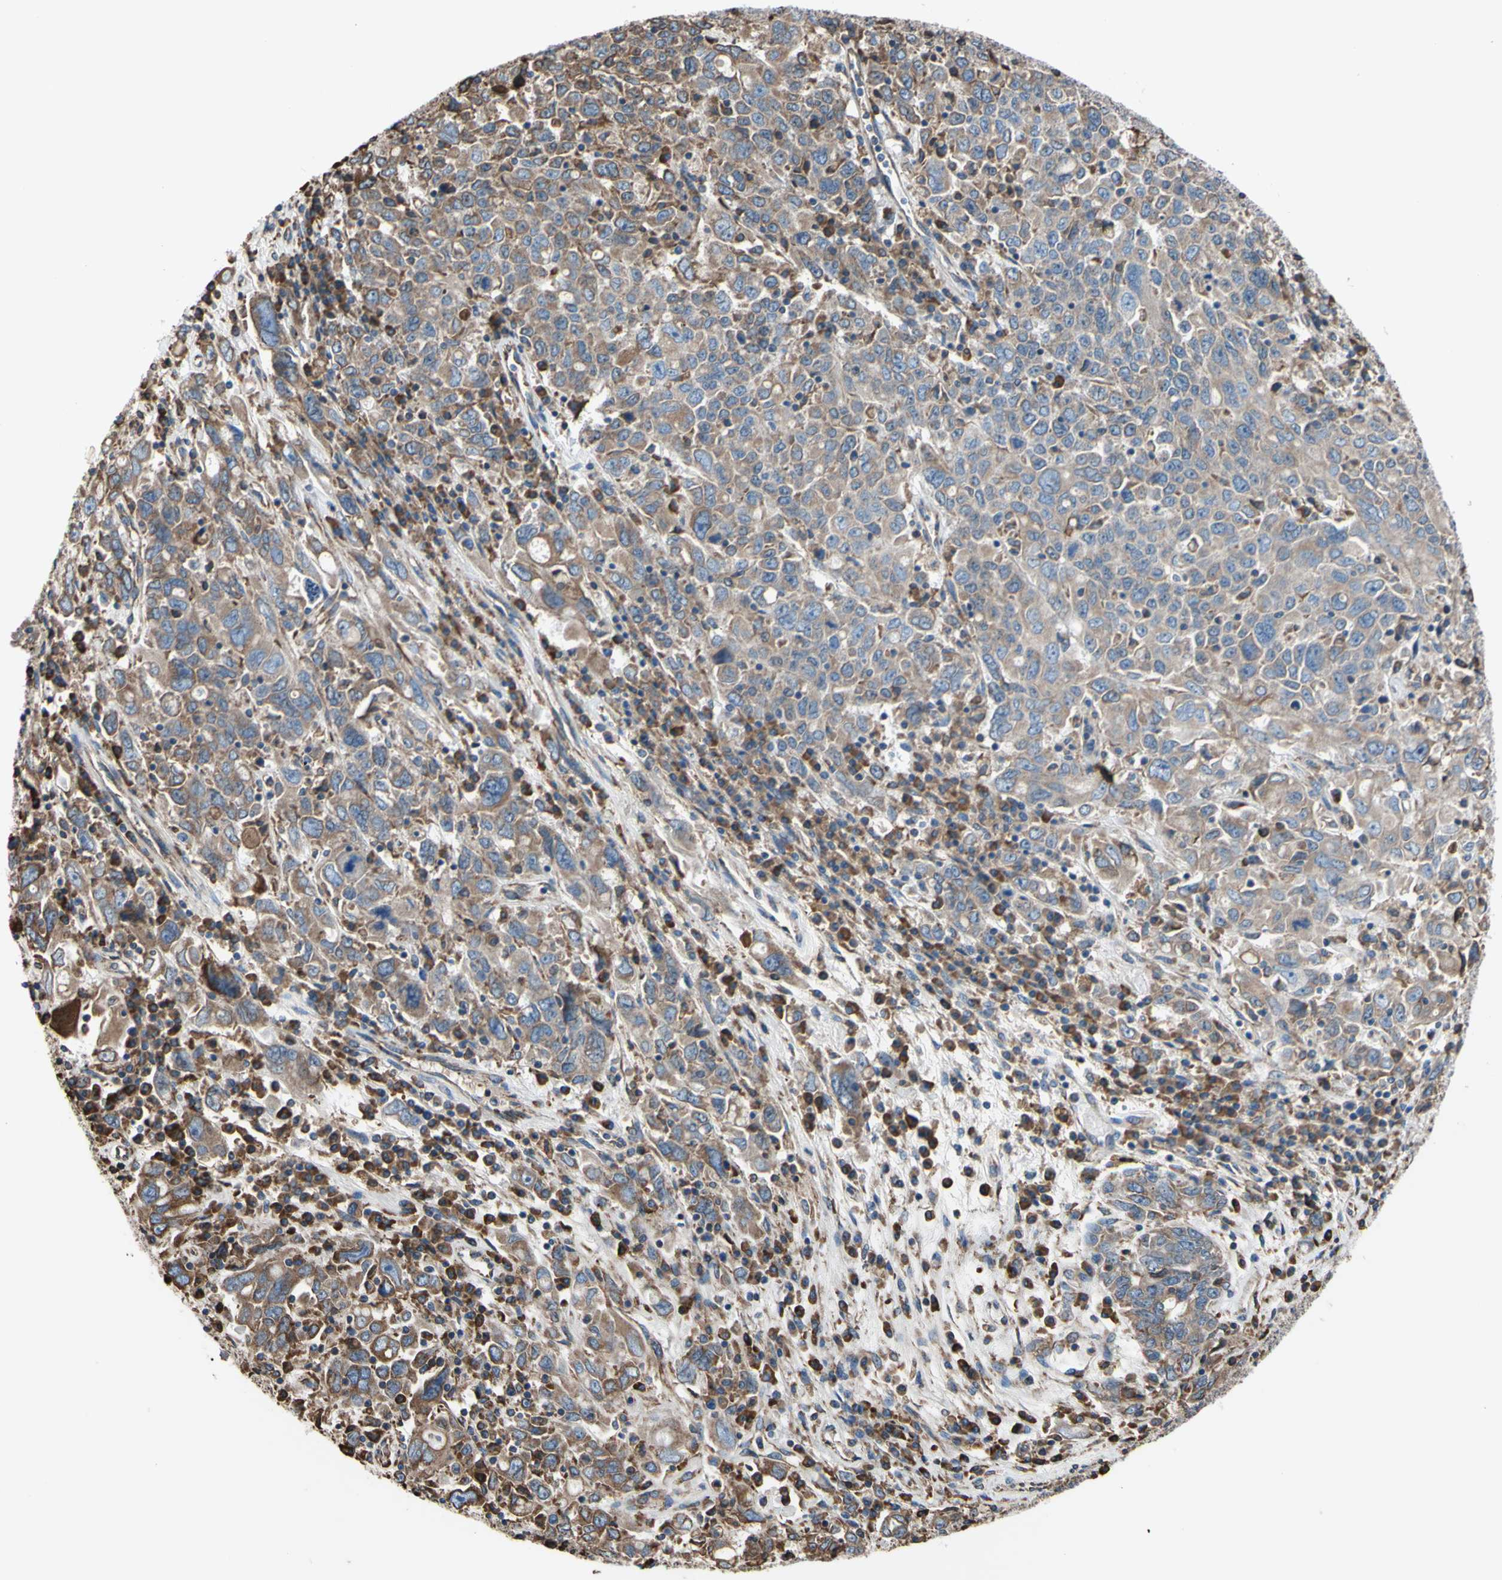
{"staining": {"intensity": "moderate", "quantity": ">75%", "location": "cytoplasmic/membranous"}, "tissue": "ovarian cancer", "cell_type": "Tumor cells", "image_type": "cancer", "snomed": [{"axis": "morphology", "description": "Carcinoma, endometroid"}, {"axis": "topography", "description": "Ovary"}], "caption": "Human ovarian endometroid carcinoma stained with a protein marker reveals moderate staining in tumor cells.", "gene": "BMF", "patient": {"sex": "female", "age": 62}}